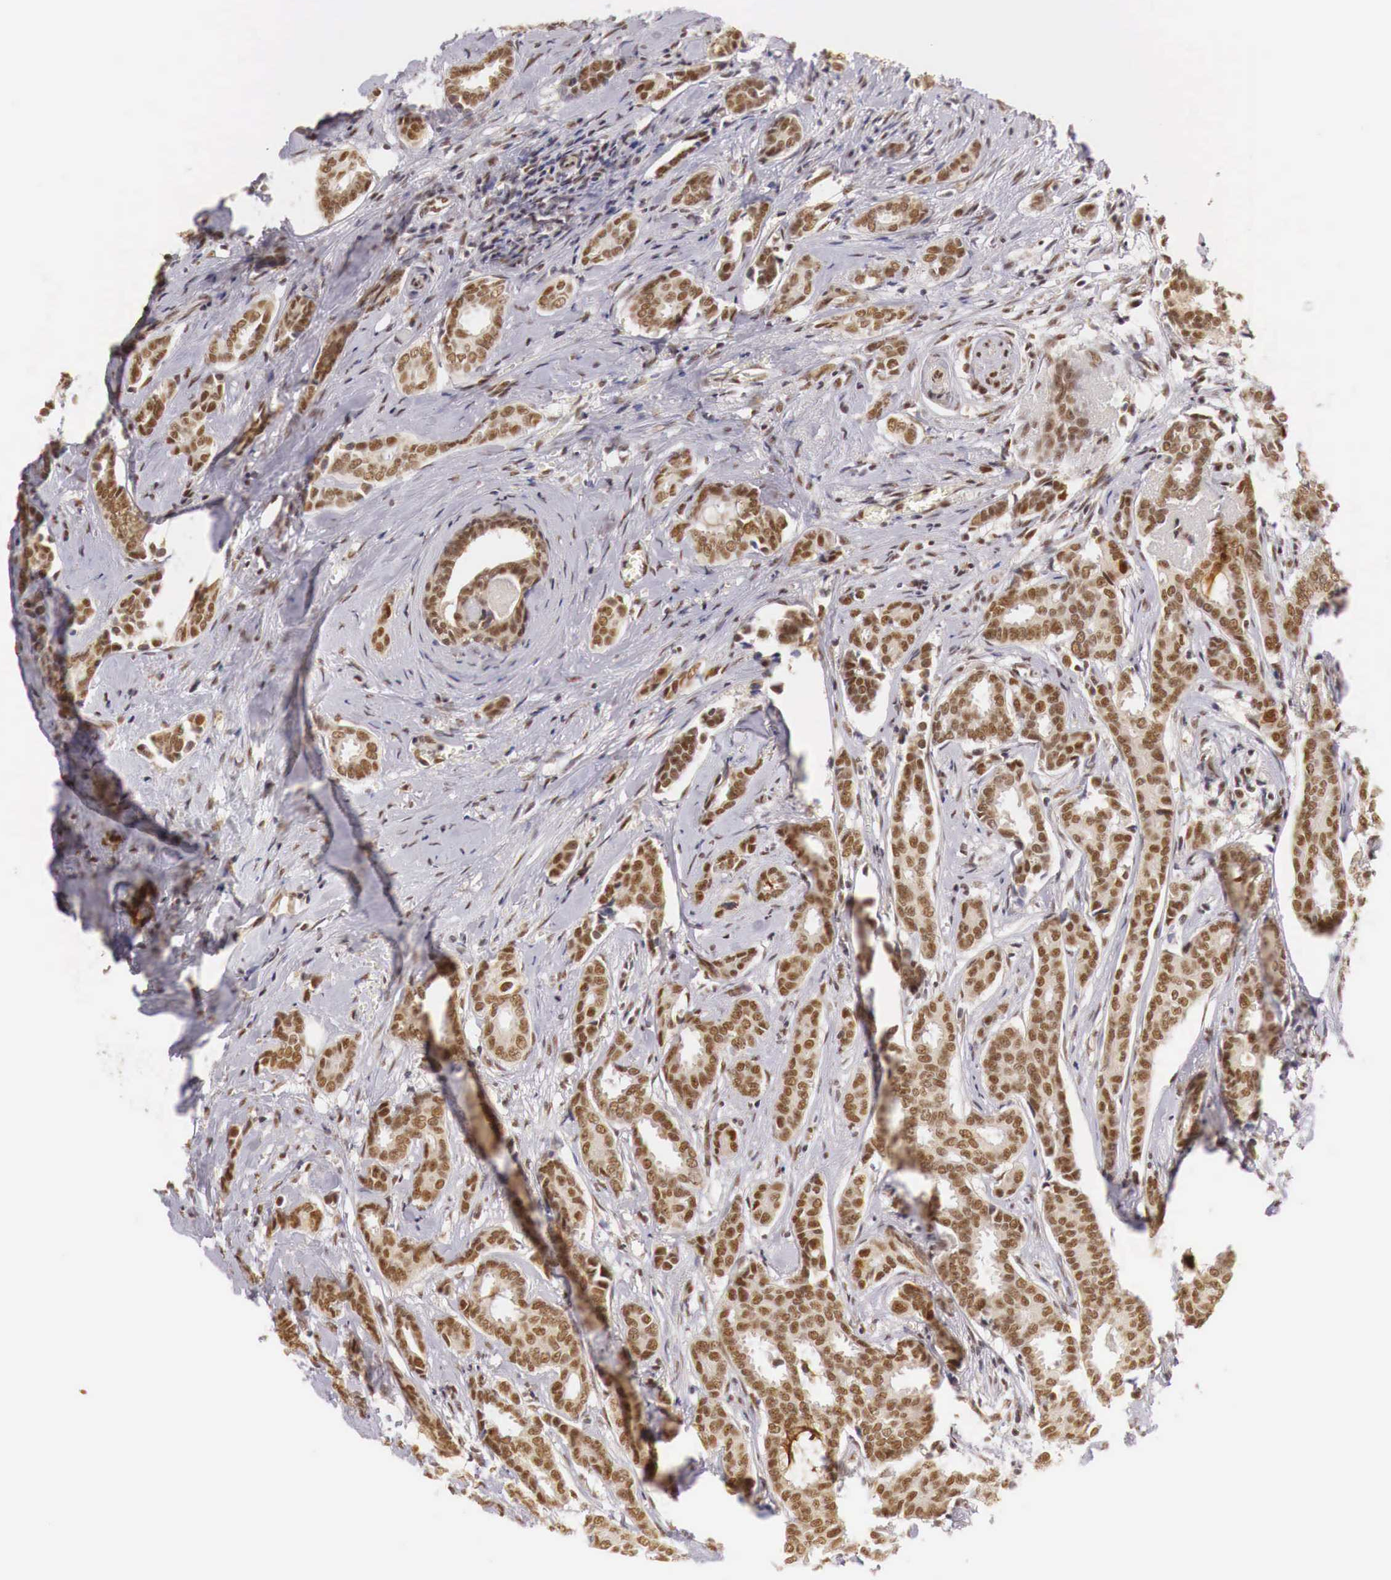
{"staining": {"intensity": "moderate", "quantity": ">75%", "location": "cytoplasmic/membranous,nuclear"}, "tissue": "breast cancer", "cell_type": "Tumor cells", "image_type": "cancer", "snomed": [{"axis": "morphology", "description": "Duct carcinoma"}, {"axis": "topography", "description": "Breast"}], "caption": "Human breast cancer (invasive ductal carcinoma) stained for a protein (brown) shows moderate cytoplasmic/membranous and nuclear positive expression in about >75% of tumor cells.", "gene": "GPKOW", "patient": {"sex": "female", "age": 50}}